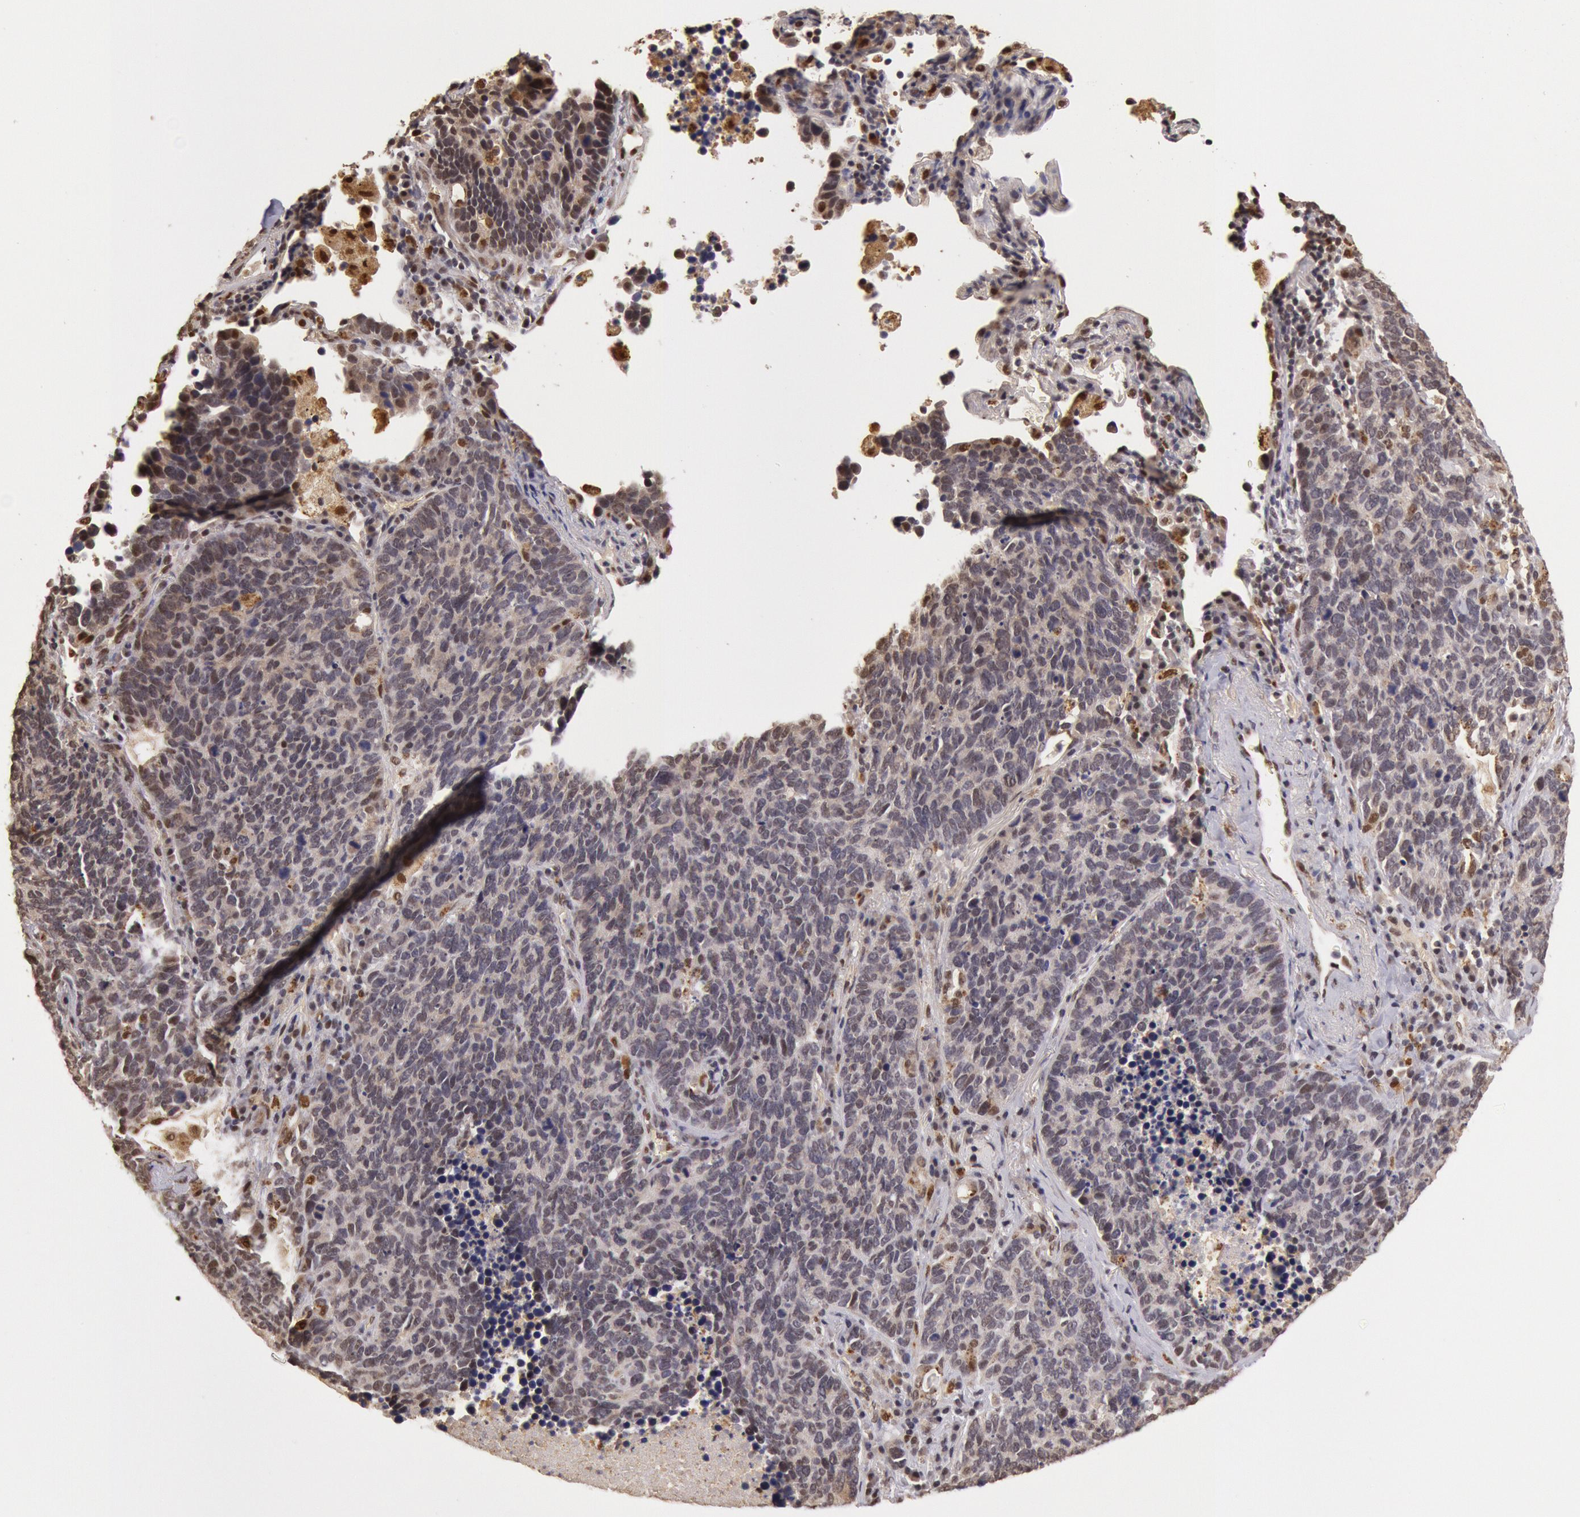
{"staining": {"intensity": "negative", "quantity": "none", "location": "none"}, "tissue": "lung cancer", "cell_type": "Tumor cells", "image_type": "cancer", "snomed": [{"axis": "morphology", "description": "Neoplasm, malignant, NOS"}, {"axis": "topography", "description": "Lung"}], "caption": "Micrograph shows no protein staining in tumor cells of lung cancer (malignant neoplasm) tissue.", "gene": "LIG4", "patient": {"sex": "female", "age": 75}}